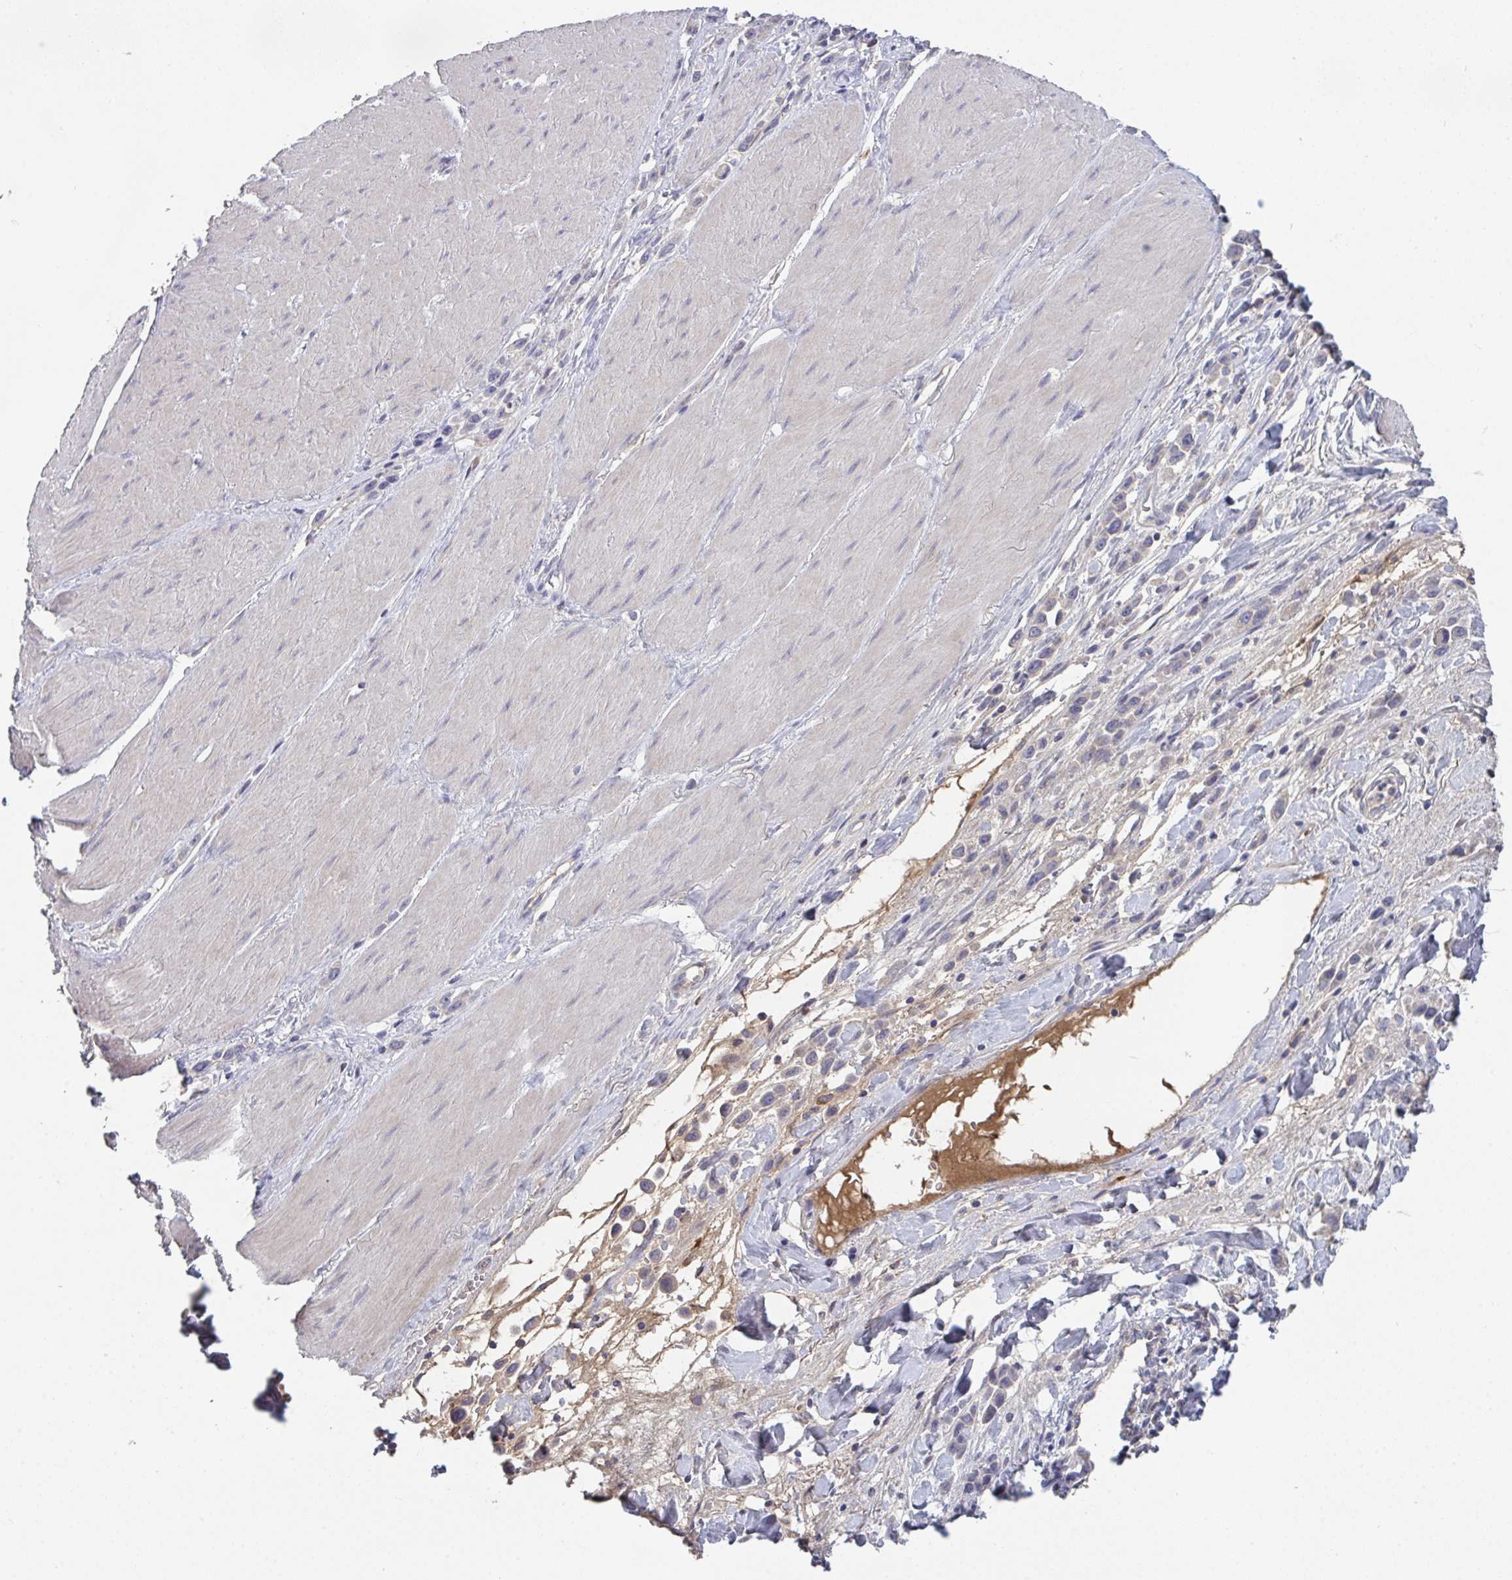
{"staining": {"intensity": "negative", "quantity": "none", "location": "none"}, "tissue": "stomach cancer", "cell_type": "Tumor cells", "image_type": "cancer", "snomed": [{"axis": "morphology", "description": "Adenocarcinoma, NOS"}, {"axis": "topography", "description": "Stomach"}], "caption": "There is no significant expression in tumor cells of stomach cancer (adenocarcinoma).", "gene": "HGFAC", "patient": {"sex": "male", "age": 47}}